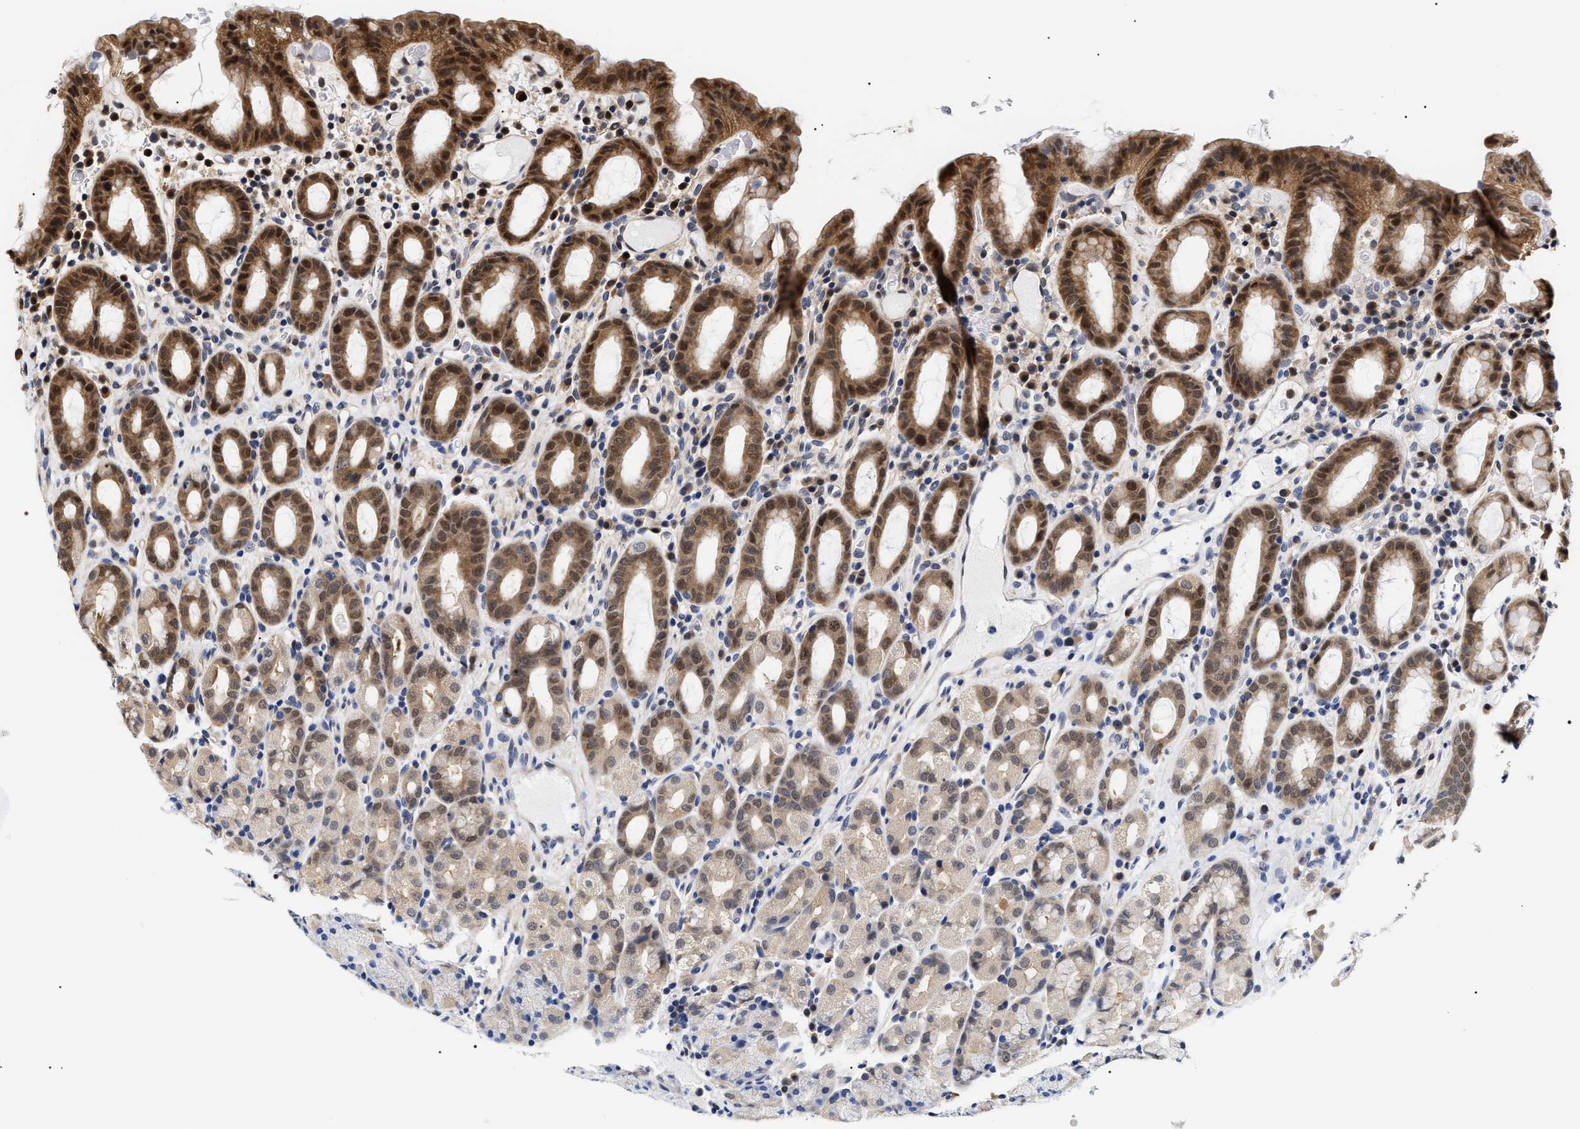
{"staining": {"intensity": "strong", "quantity": "25%-75%", "location": "cytoplasmic/membranous,nuclear"}, "tissue": "stomach", "cell_type": "Glandular cells", "image_type": "normal", "snomed": [{"axis": "morphology", "description": "Normal tissue, NOS"}, {"axis": "topography", "description": "Stomach, upper"}], "caption": "IHC (DAB (3,3'-diaminobenzidine)) staining of normal stomach reveals strong cytoplasmic/membranous,nuclear protein staining in about 25%-75% of glandular cells.", "gene": "BAG6", "patient": {"sex": "male", "age": 68}}